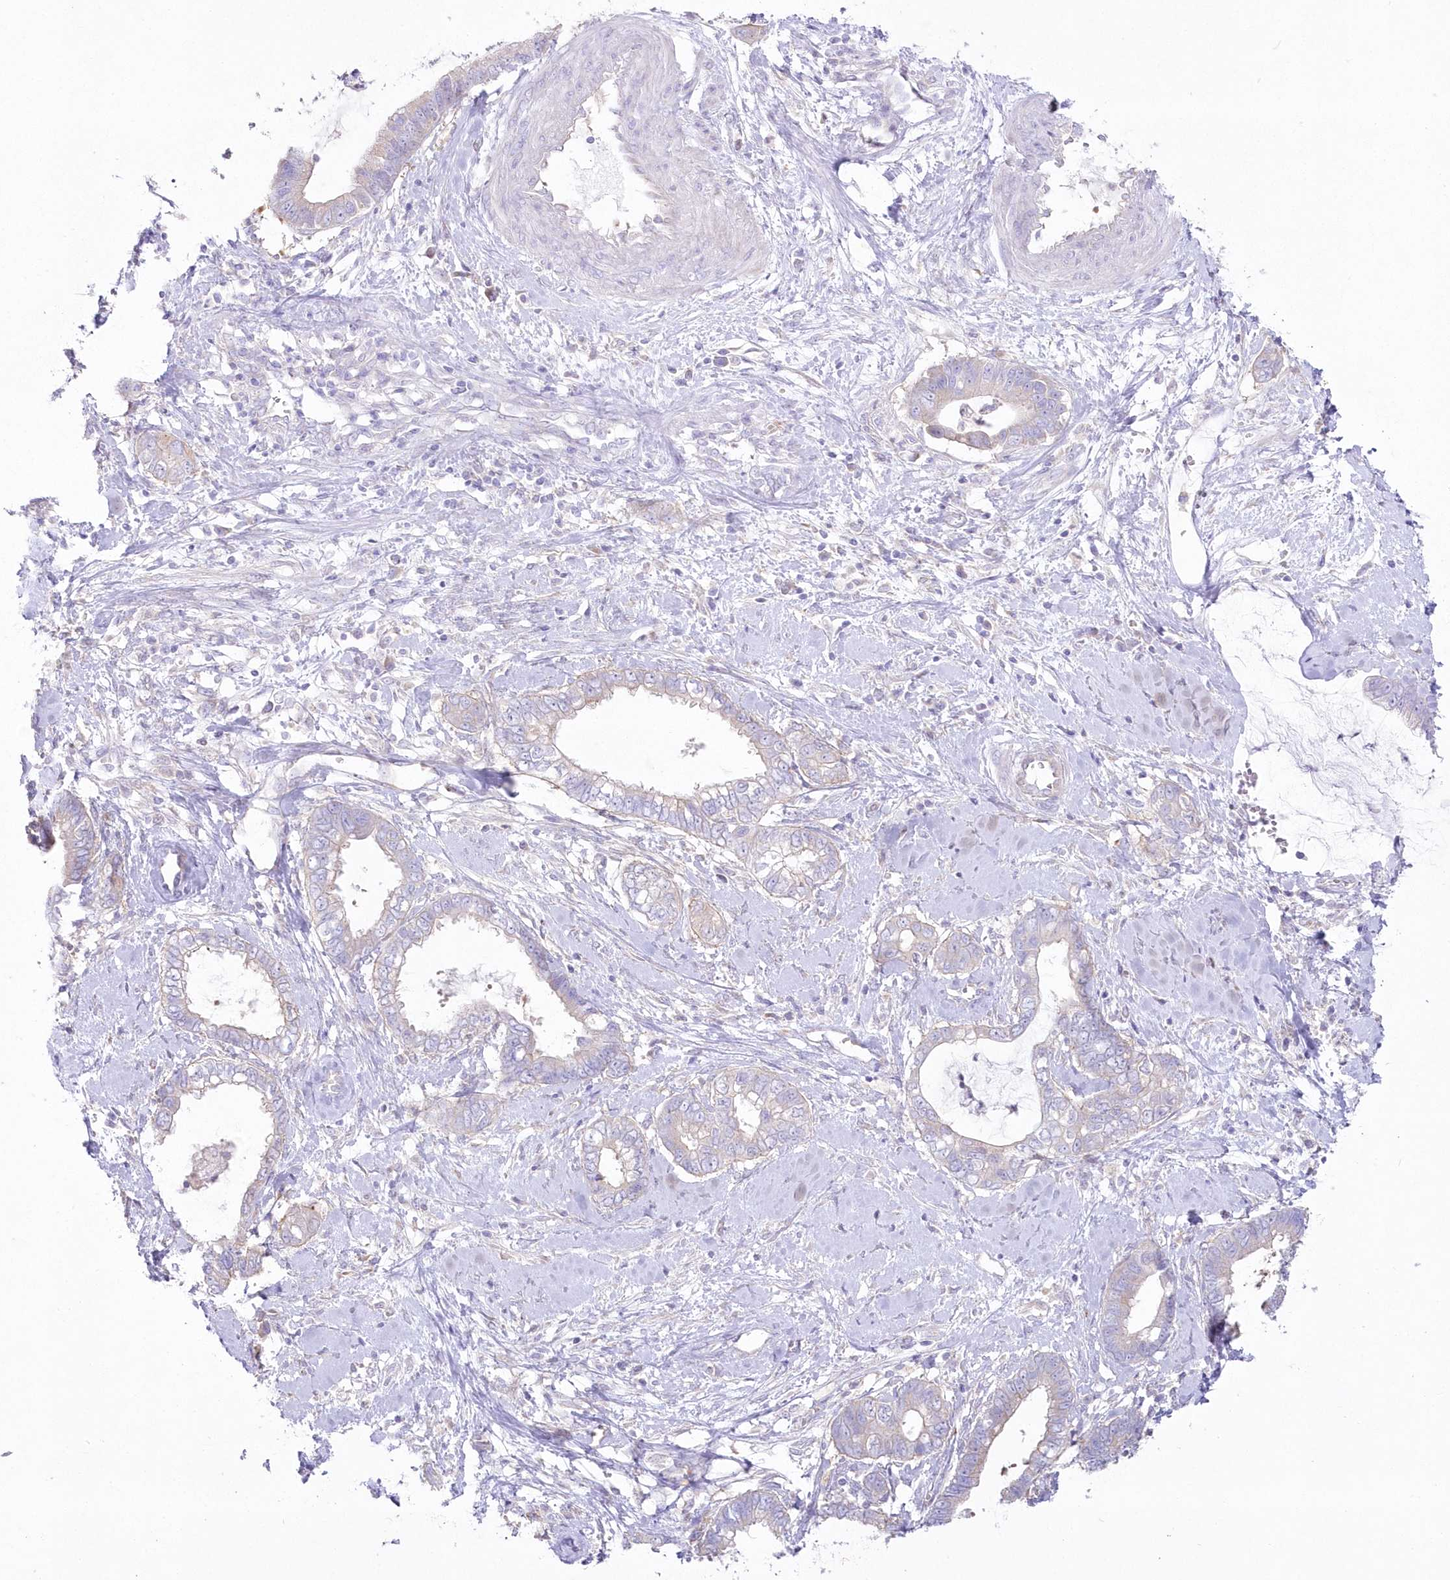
{"staining": {"intensity": "weak", "quantity": "<25%", "location": "cytoplasmic/membranous"}, "tissue": "cervical cancer", "cell_type": "Tumor cells", "image_type": "cancer", "snomed": [{"axis": "morphology", "description": "Adenocarcinoma, NOS"}, {"axis": "topography", "description": "Cervix"}], "caption": "IHC histopathology image of neoplastic tissue: cervical adenocarcinoma stained with DAB shows no significant protein staining in tumor cells.", "gene": "ZNF843", "patient": {"sex": "female", "age": 44}}